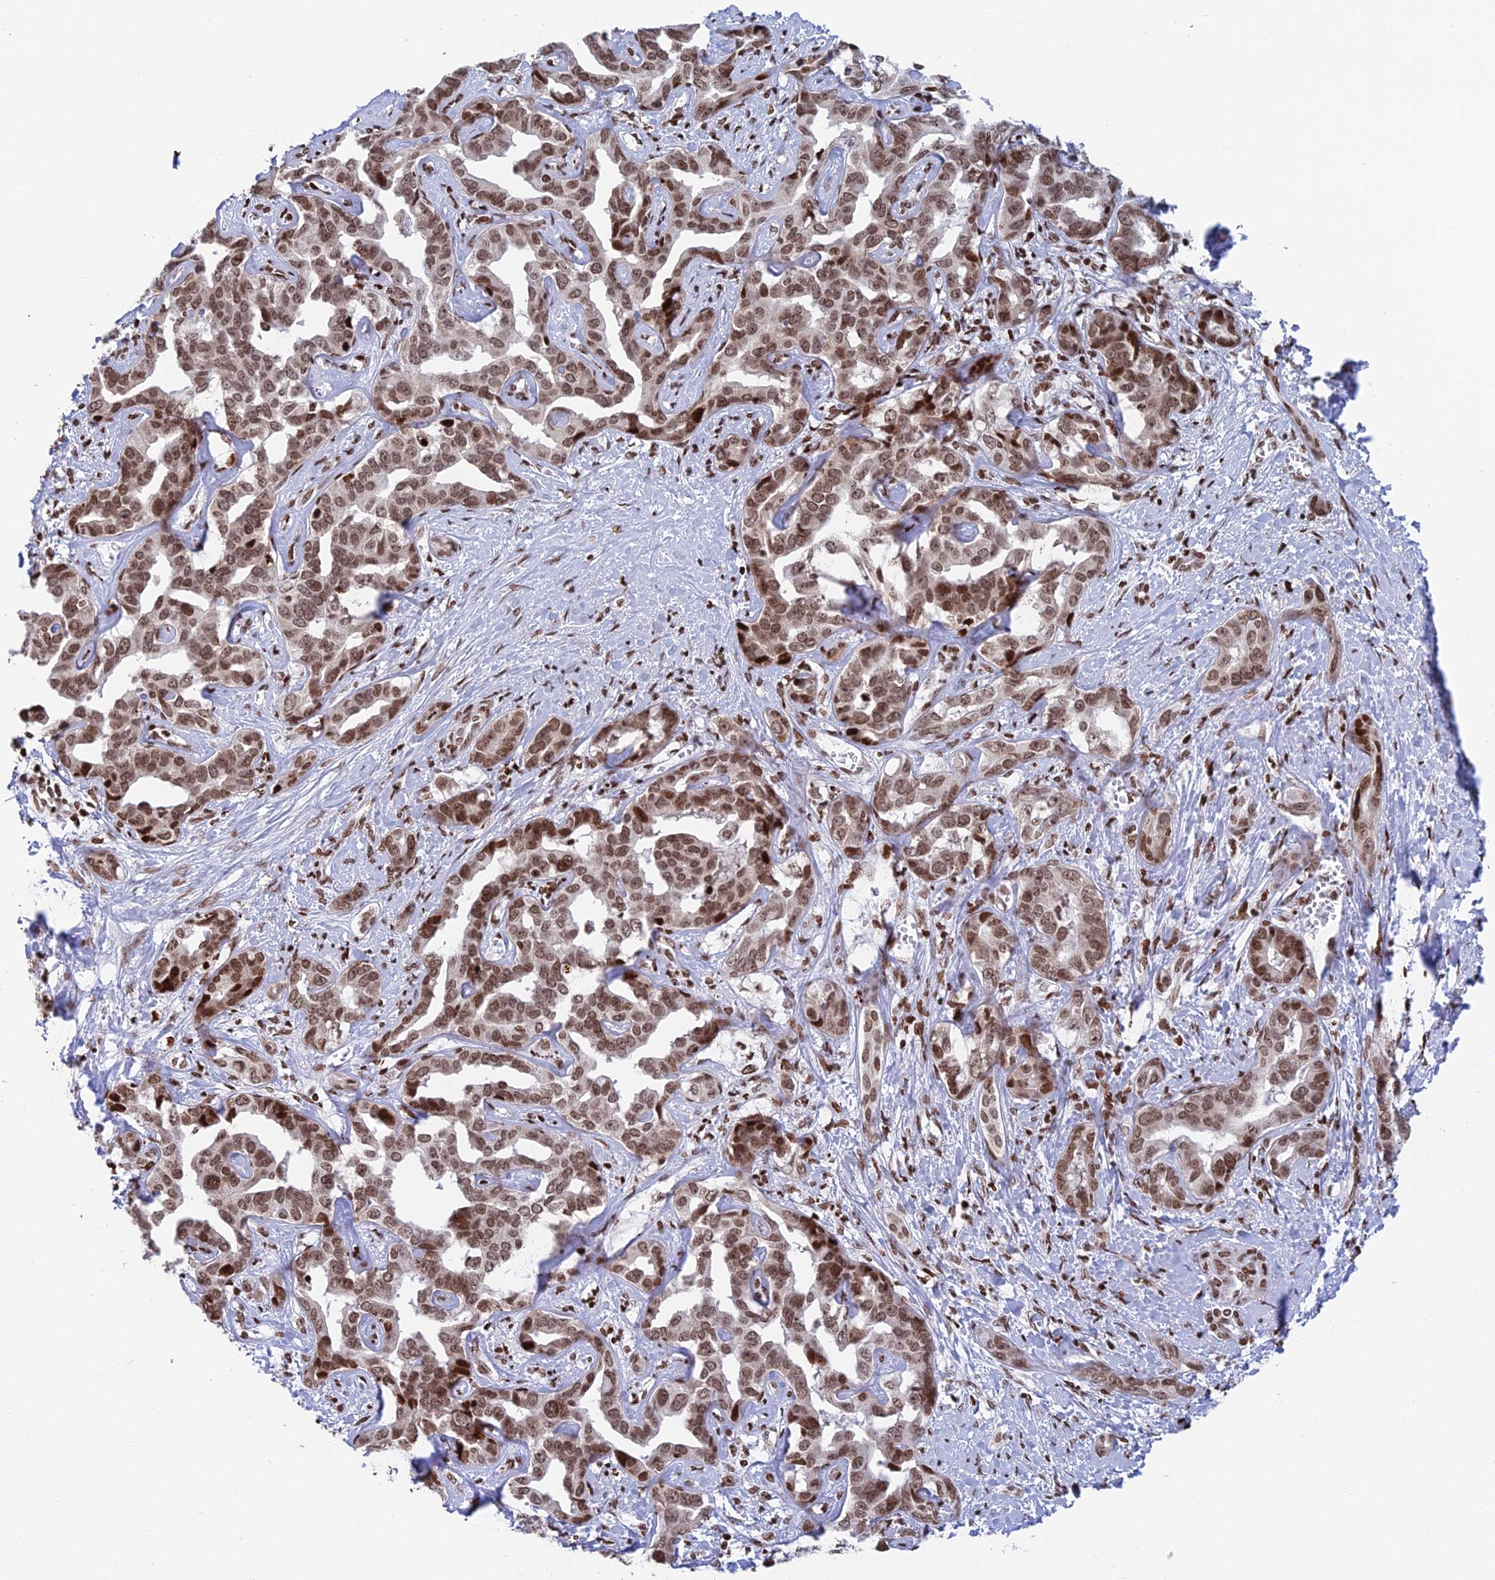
{"staining": {"intensity": "moderate", "quantity": ">75%", "location": "nuclear"}, "tissue": "liver cancer", "cell_type": "Tumor cells", "image_type": "cancer", "snomed": [{"axis": "morphology", "description": "Cholangiocarcinoma"}, {"axis": "topography", "description": "Liver"}], "caption": "Cholangiocarcinoma (liver) stained with a protein marker demonstrates moderate staining in tumor cells.", "gene": "RPAP1", "patient": {"sex": "male", "age": 59}}